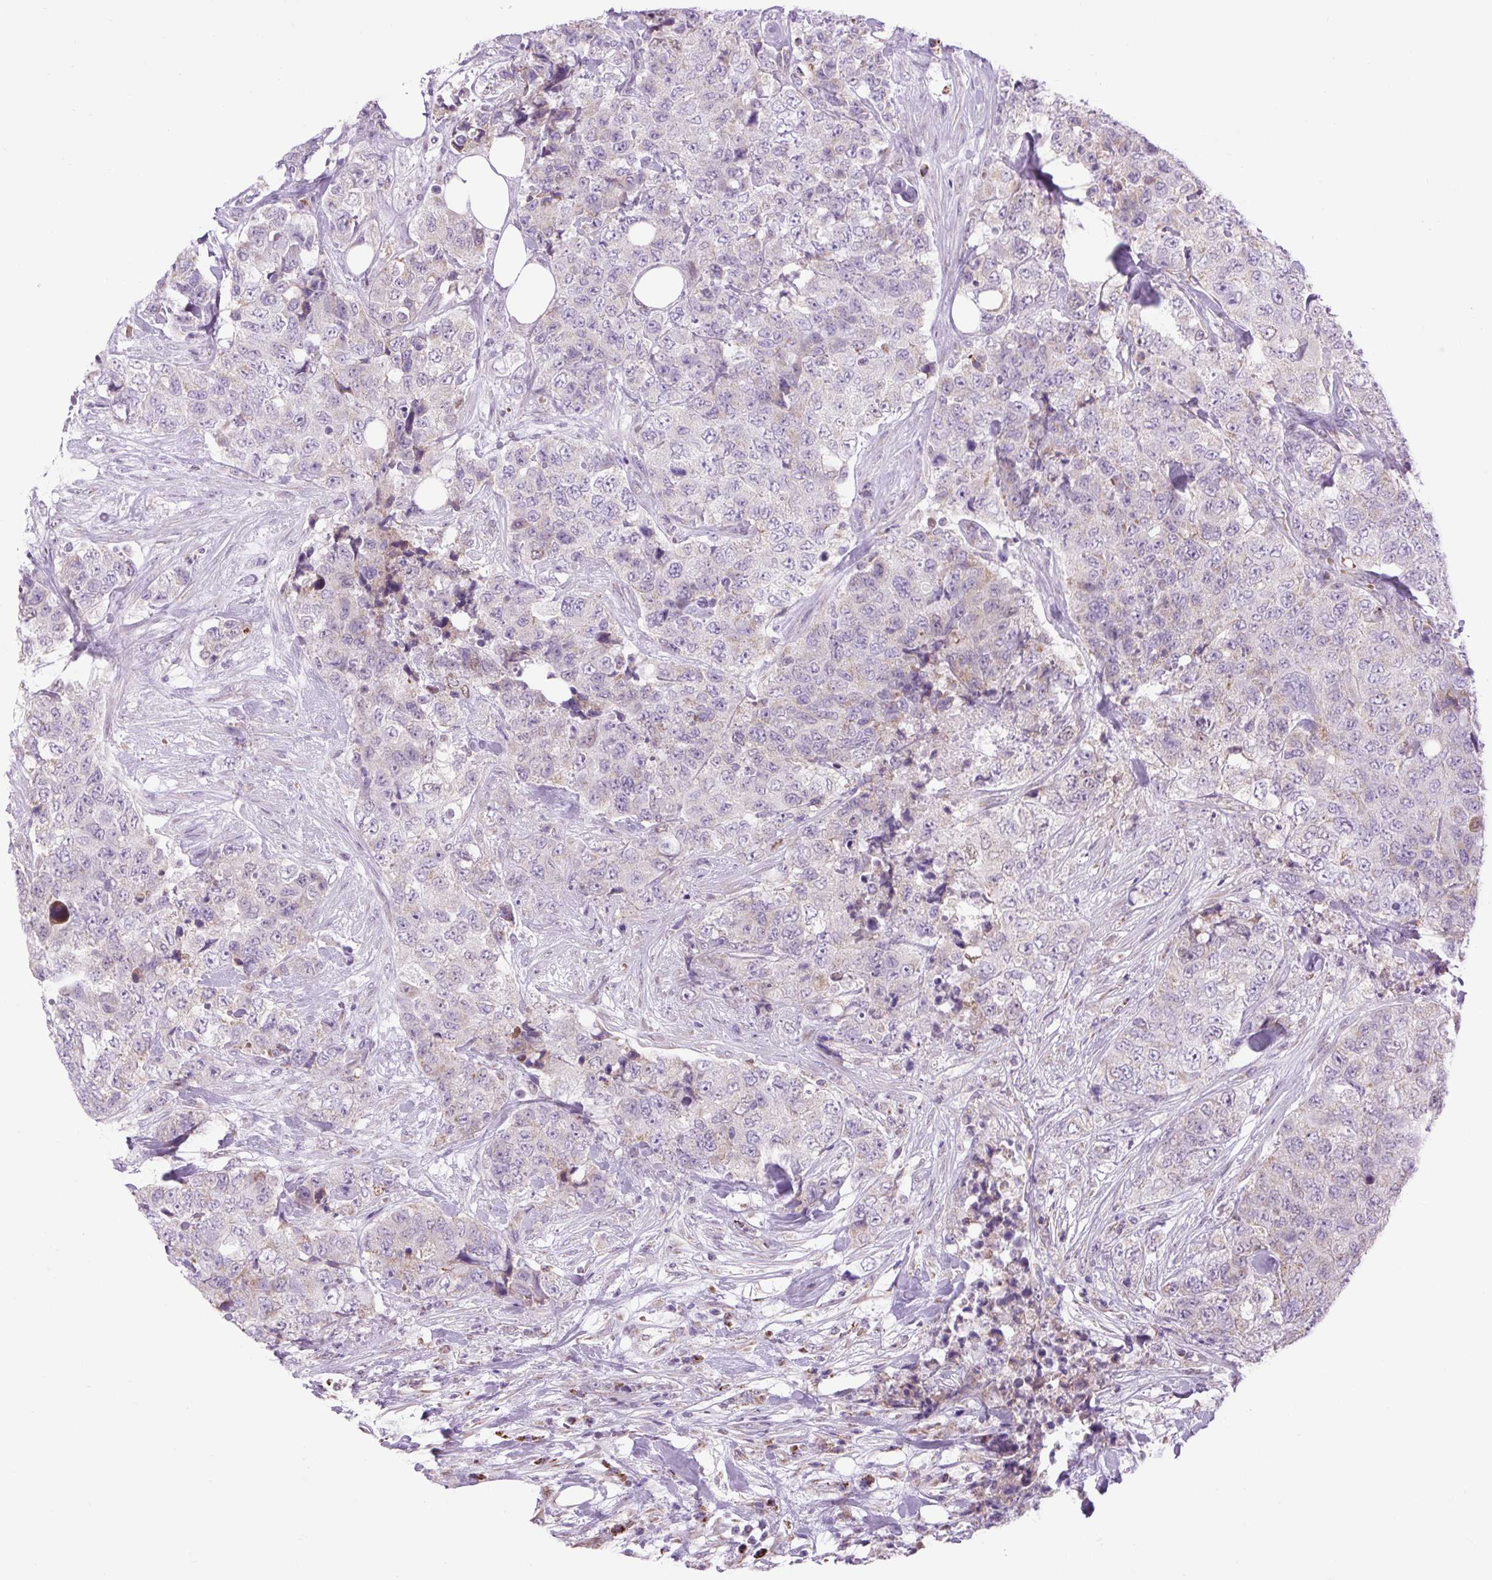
{"staining": {"intensity": "negative", "quantity": "none", "location": "none"}, "tissue": "urothelial cancer", "cell_type": "Tumor cells", "image_type": "cancer", "snomed": [{"axis": "morphology", "description": "Urothelial carcinoma, High grade"}, {"axis": "topography", "description": "Urinary bladder"}], "caption": "Urothelial cancer stained for a protein using IHC reveals no staining tumor cells.", "gene": "SCO2", "patient": {"sex": "female", "age": 78}}